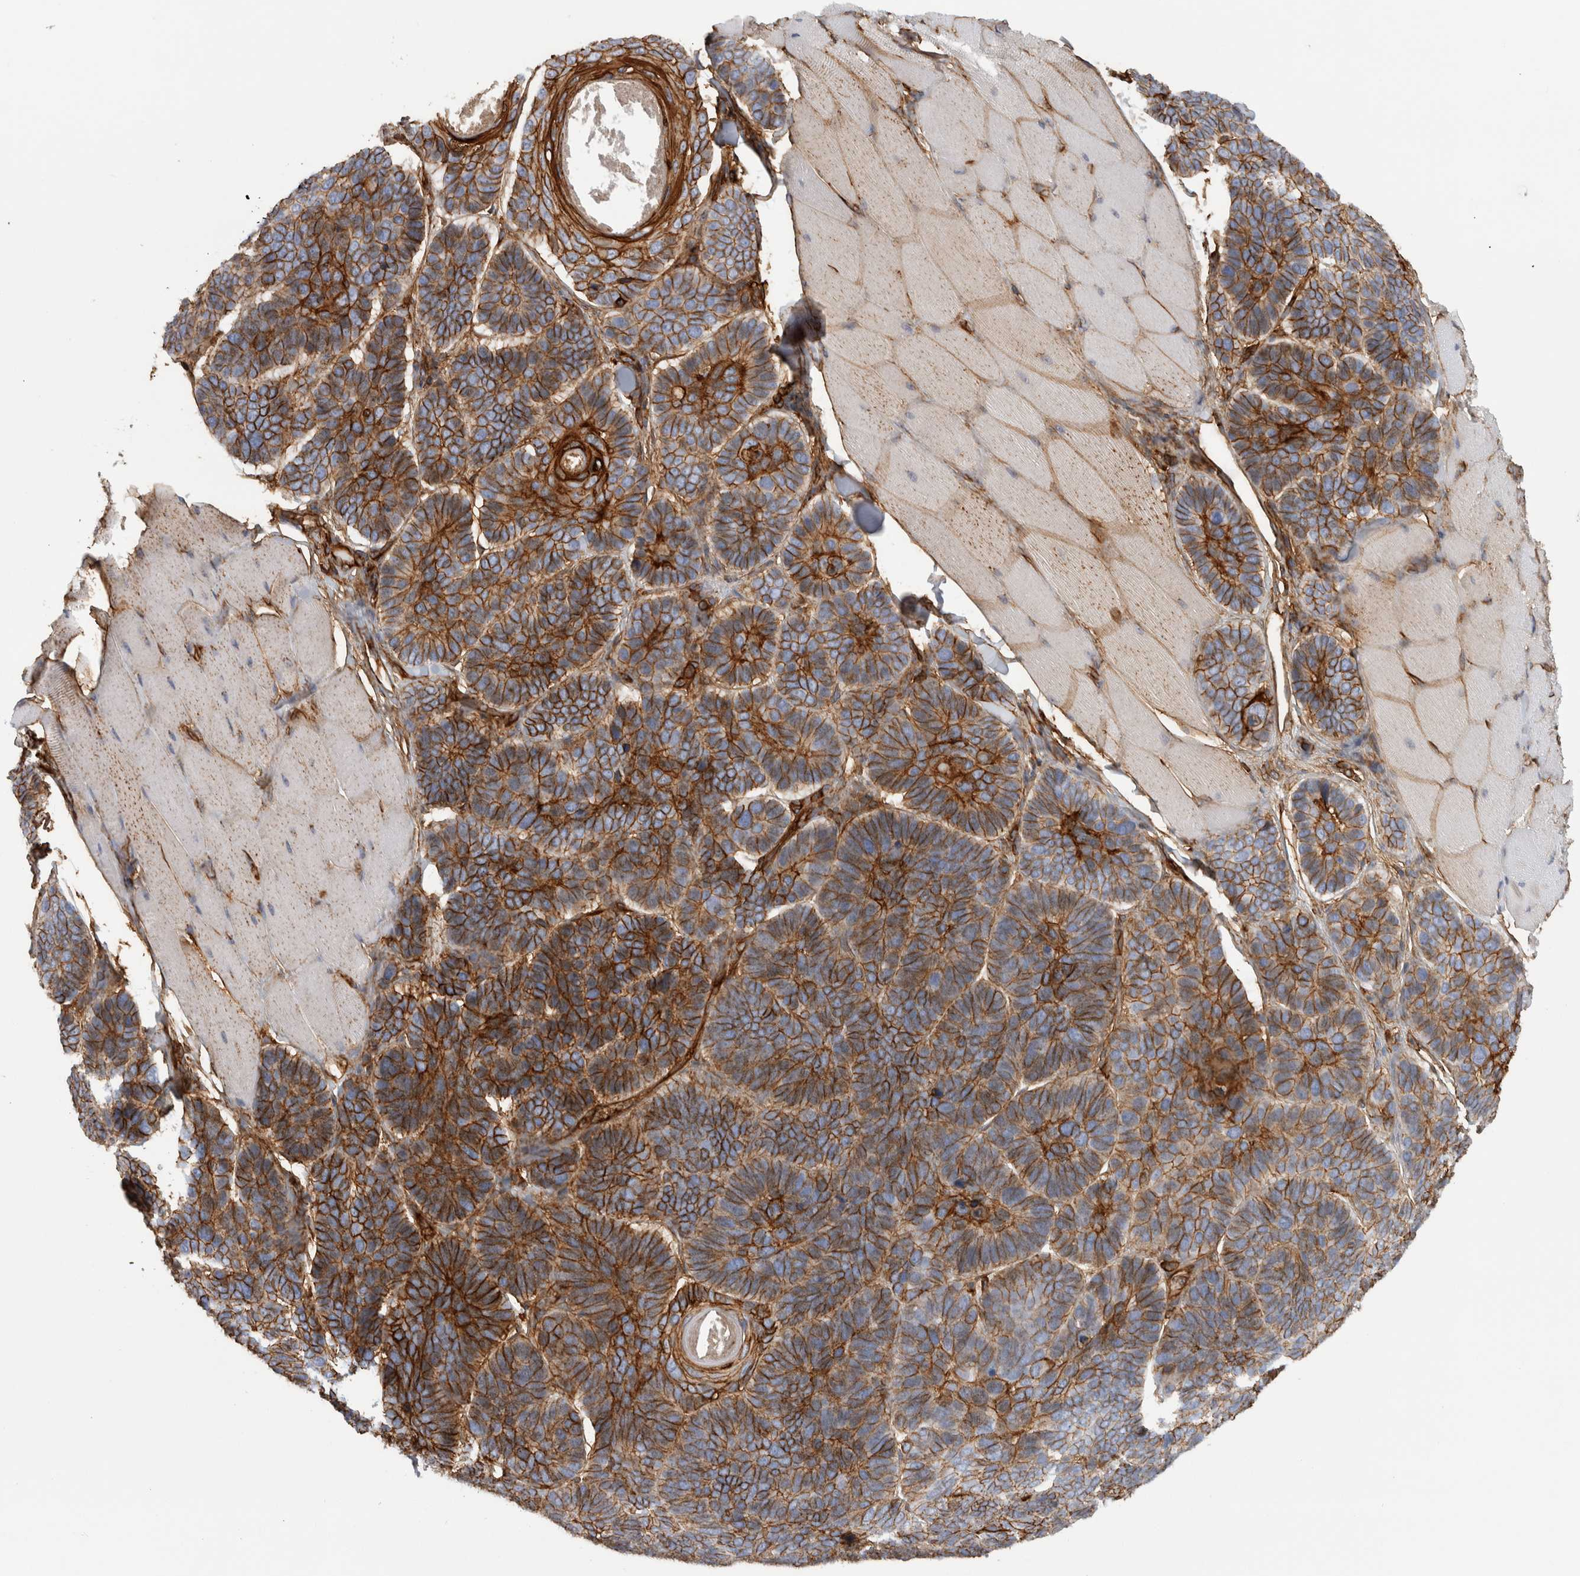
{"staining": {"intensity": "strong", "quantity": ">75%", "location": "cytoplasmic/membranous"}, "tissue": "skin cancer", "cell_type": "Tumor cells", "image_type": "cancer", "snomed": [{"axis": "morphology", "description": "Basal cell carcinoma"}, {"axis": "topography", "description": "Skin"}], "caption": "A high-resolution histopathology image shows IHC staining of skin cancer (basal cell carcinoma), which reveals strong cytoplasmic/membranous staining in about >75% of tumor cells. Using DAB (brown) and hematoxylin (blue) stains, captured at high magnification using brightfield microscopy.", "gene": "AHNAK", "patient": {"sex": "male", "age": 62}}